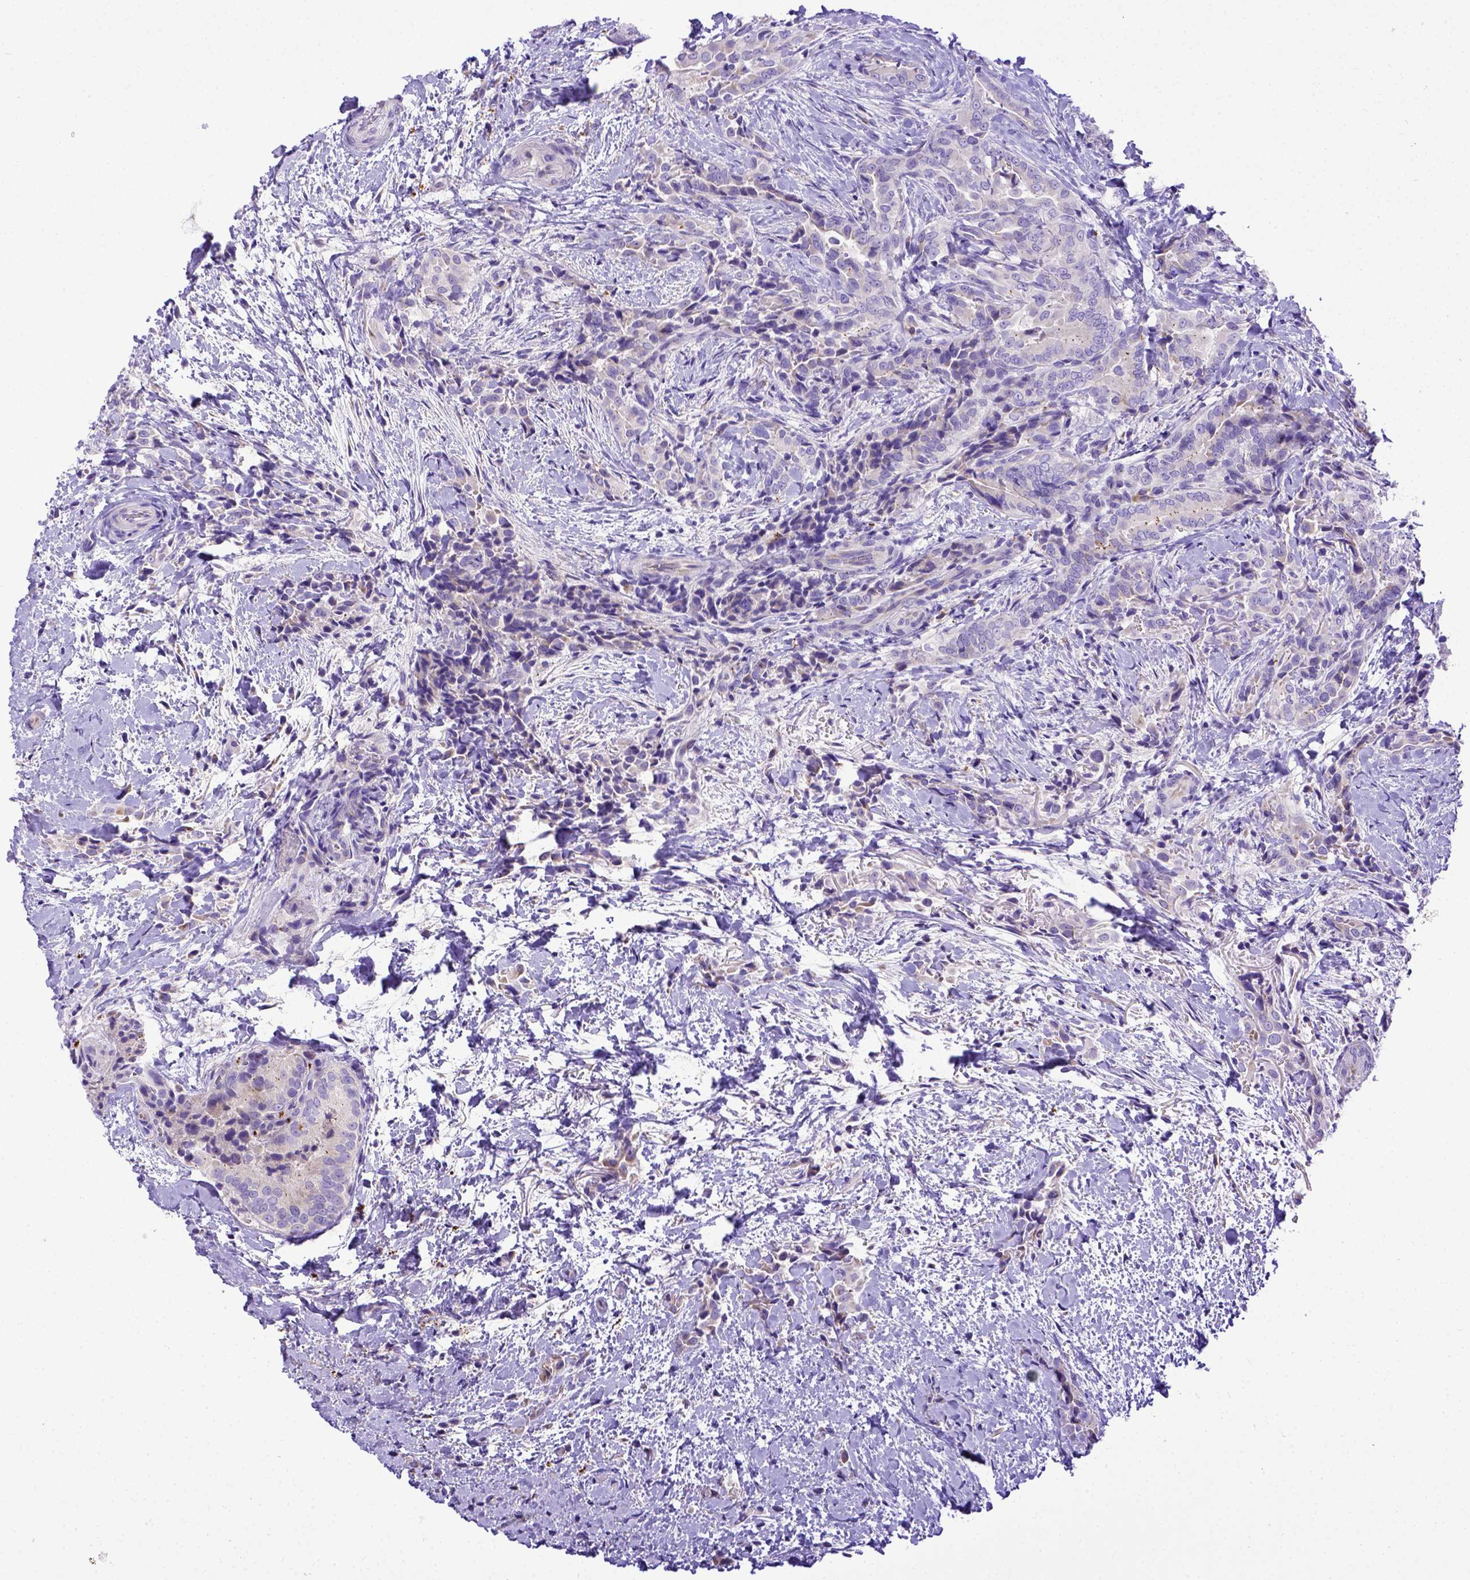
{"staining": {"intensity": "negative", "quantity": "none", "location": "none"}, "tissue": "thyroid cancer", "cell_type": "Tumor cells", "image_type": "cancer", "snomed": [{"axis": "morphology", "description": "Papillary adenocarcinoma, NOS"}, {"axis": "topography", "description": "Thyroid gland"}], "caption": "A high-resolution photomicrograph shows immunohistochemistry (IHC) staining of thyroid cancer, which reveals no significant positivity in tumor cells.", "gene": "CFAP300", "patient": {"sex": "male", "age": 61}}